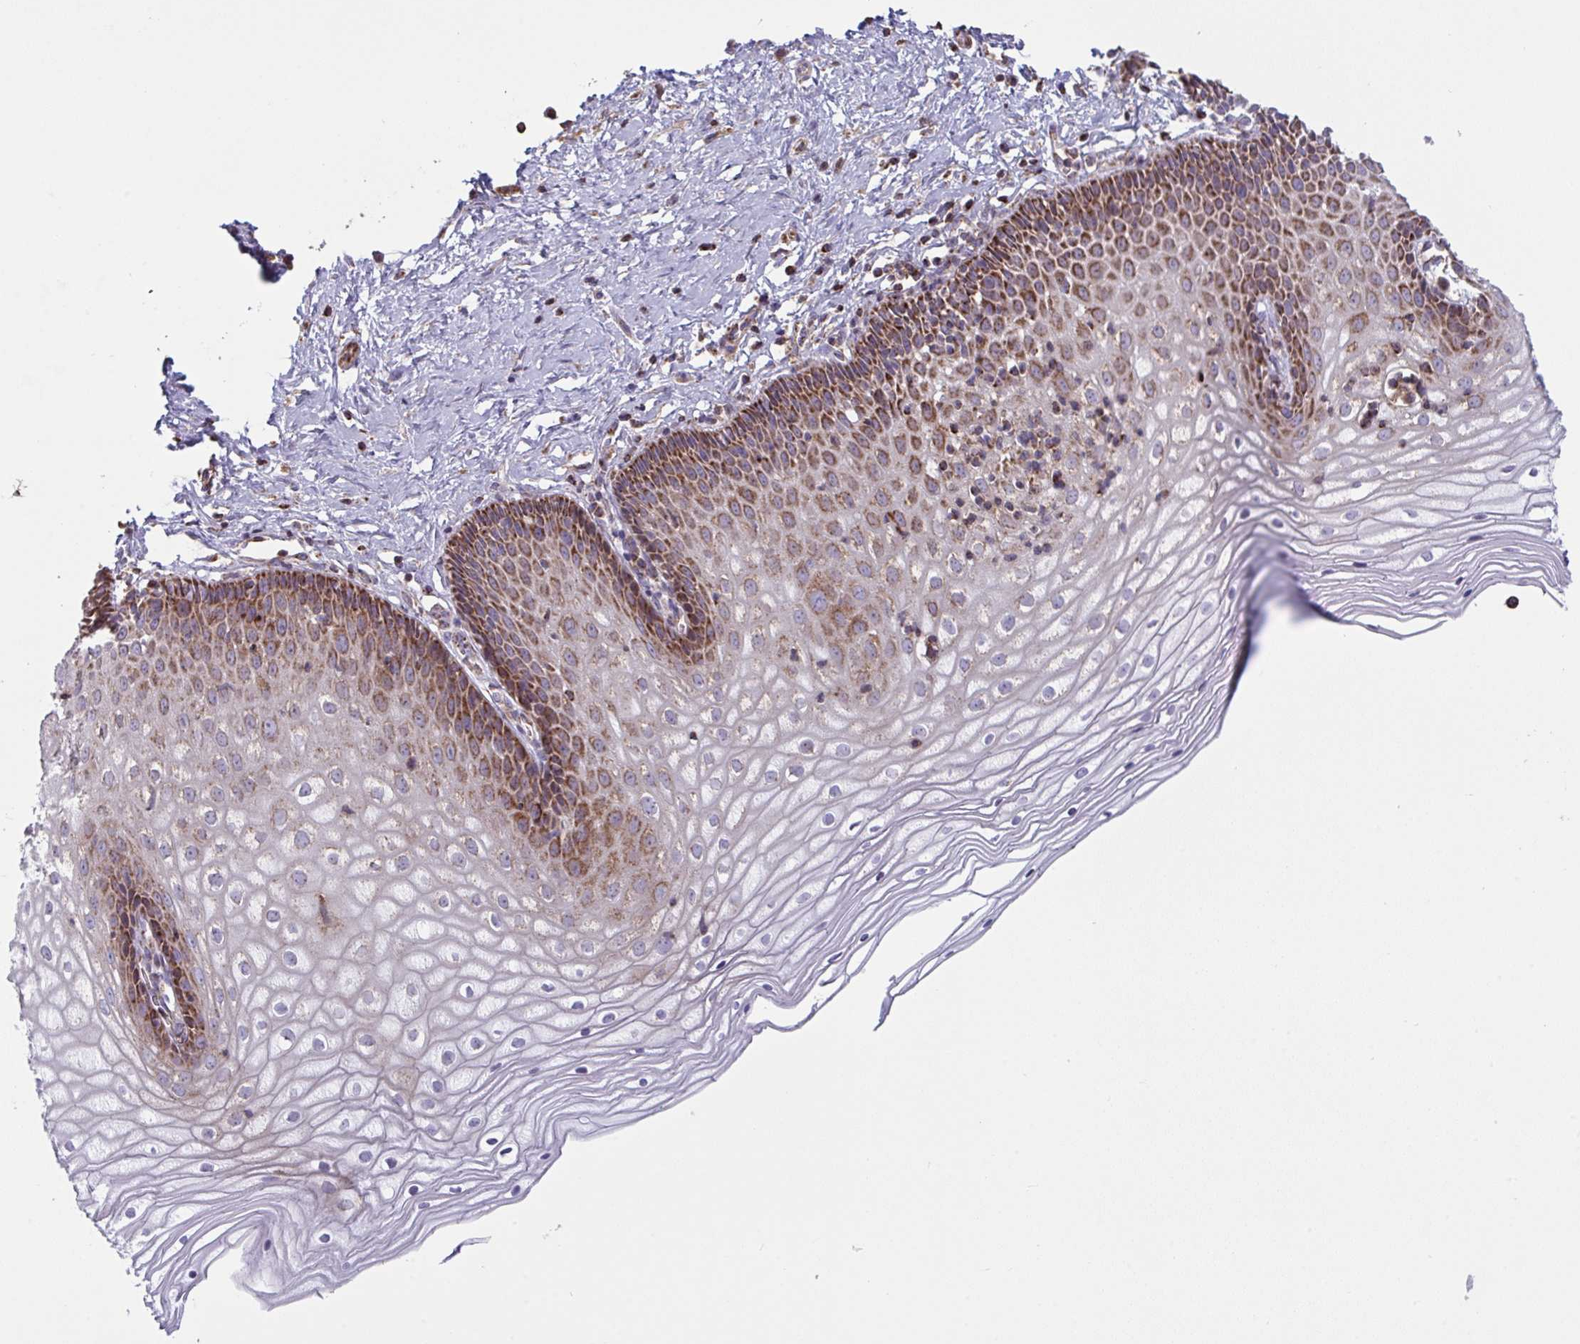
{"staining": {"intensity": "strong", "quantity": ">75%", "location": "cytoplasmic/membranous"}, "tissue": "cervix", "cell_type": "Glandular cells", "image_type": "normal", "snomed": [{"axis": "morphology", "description": "Normal tissue, NOS"}, {"axis": "topography", "description": "Cervix"}], "caption": "A micrograph showing strong cytoplasmic/membranous staining in approximately >75% of glandular cells in normal cervix, as visualized by brown immunohistochemical staining.", "gene": "MICOS10", "patient": {"sex": "female", "age": 36}}